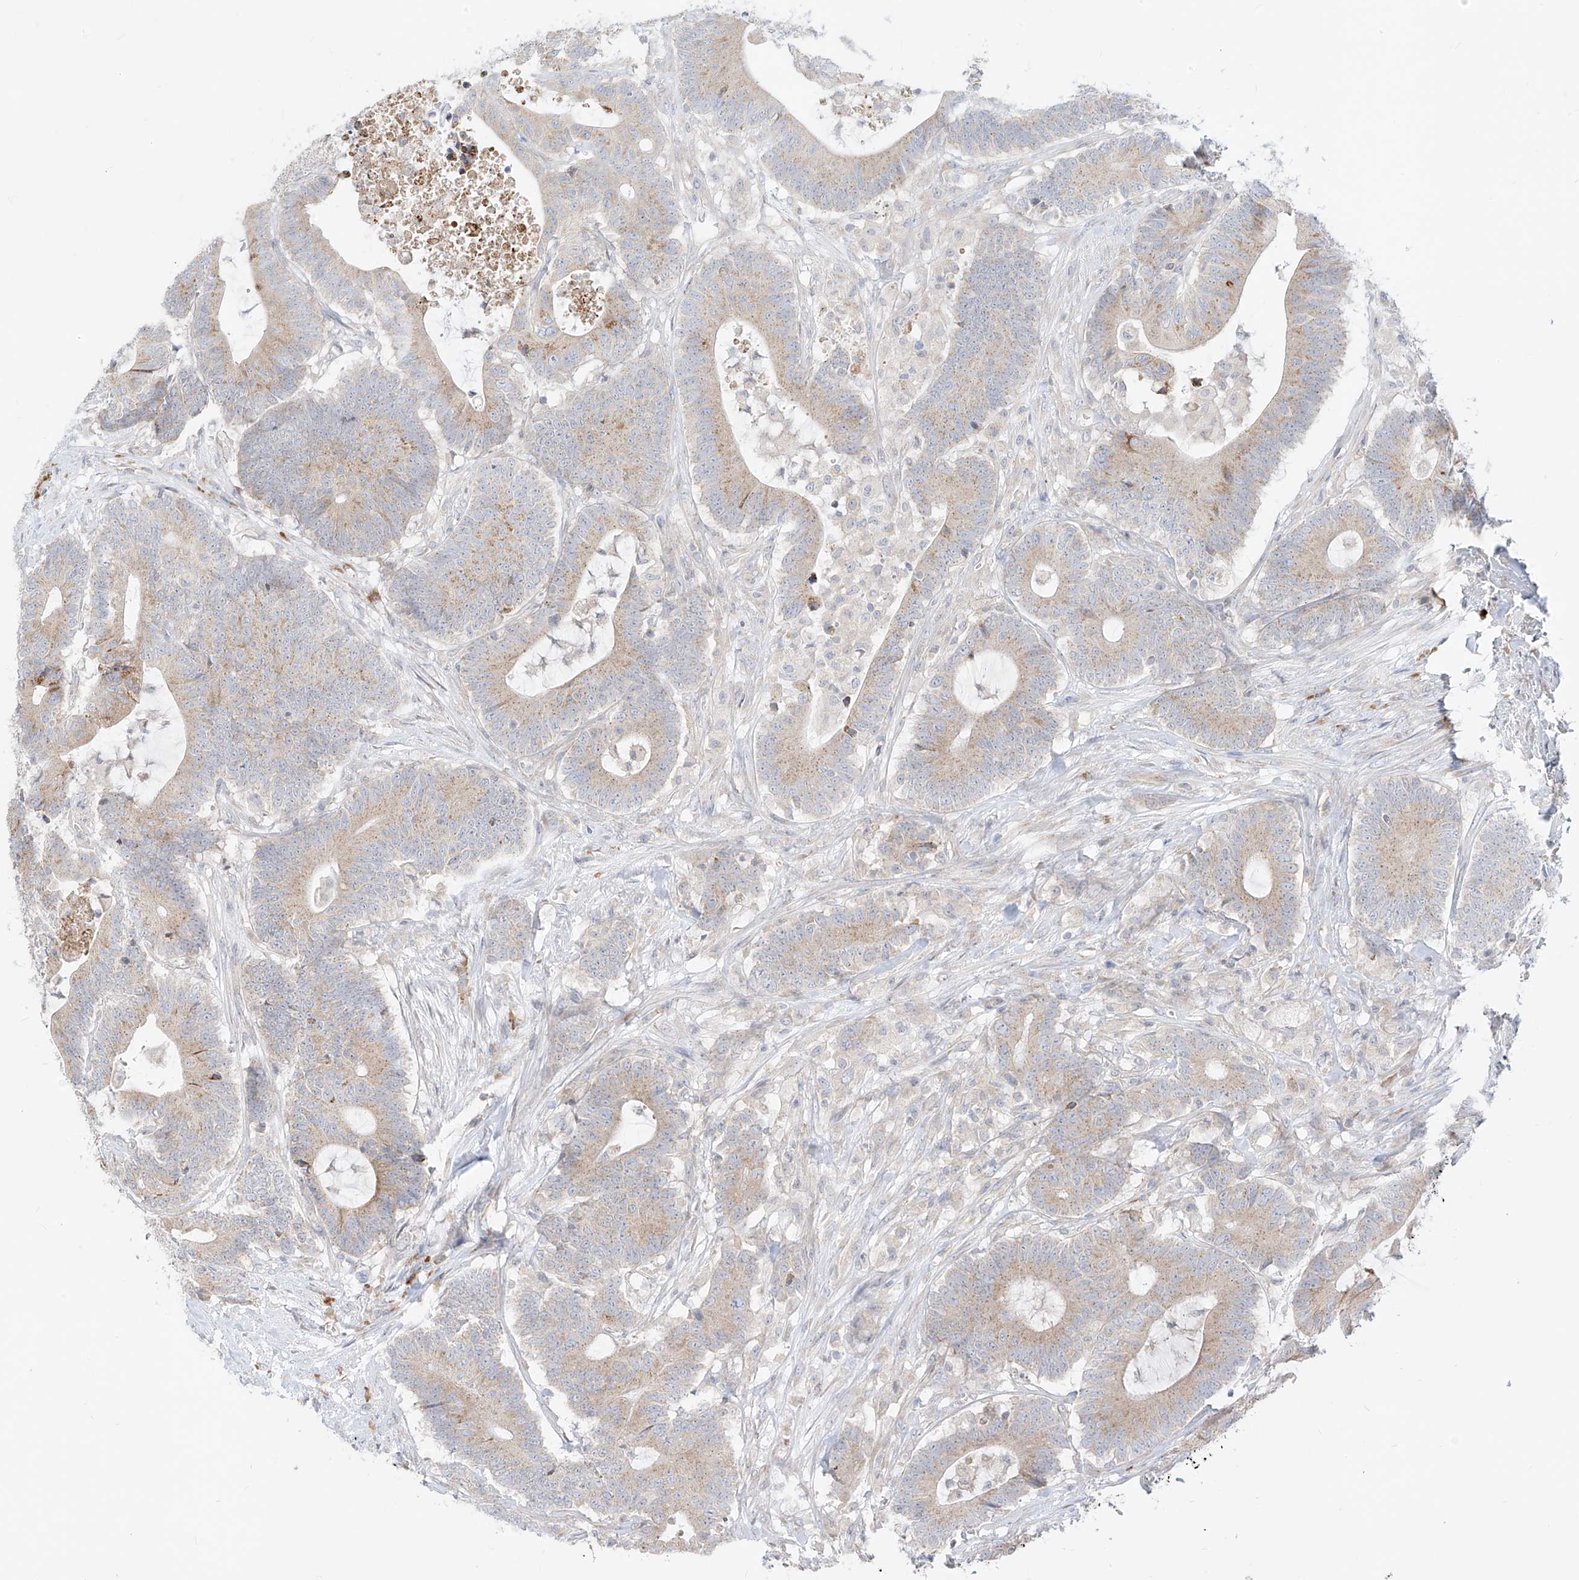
{"staining": {"intensity": "weak", "quantity": ">75%", "location": "cytoplasmic/membranous"}, "tissue": "colorectal cancer", "cell_type": "Tumor cells", "image_type": "cancer", "snomed": [{"axis": "morphology", "description": "Adenocarcinoma, NOS"}, {"axis": "topography", "description": "Colon"}], "caption": "Immunohistochemical staining of human colorectal cancer (adenocarcinoma) reveals low levels of weak cytoplasmic/membranous staining in about >75% of tumor cells. (brown staining indicates protein expression, while blue staining denotes nuclei).", "gene": "SYTL3", "patient": {"sex": "female", "age": 84}}